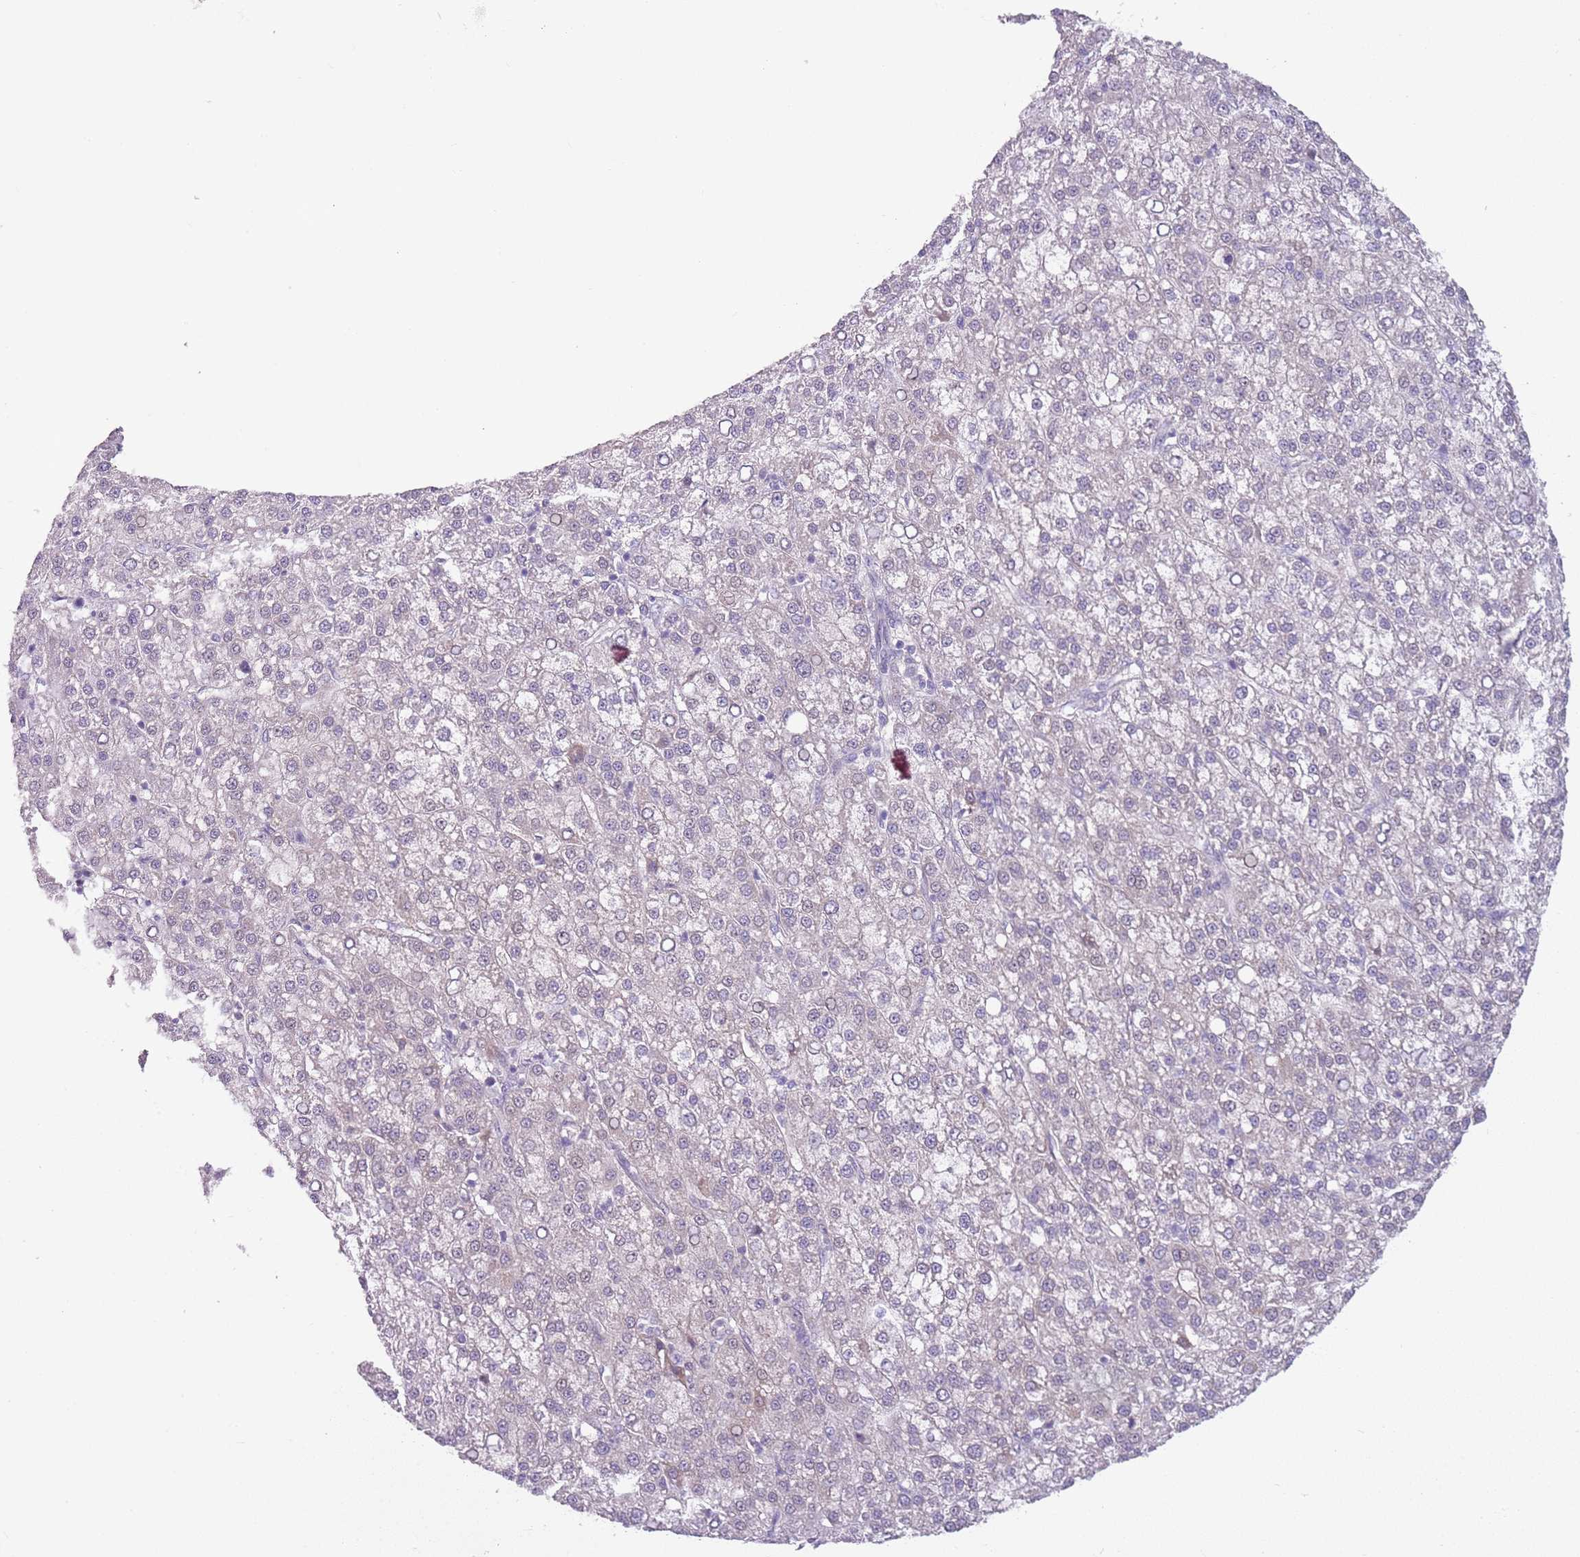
{"staining": {"intensity": "negative", "quantity": "none", "location": "none"}, "tissue": "liver cancer", "cell_type": "Tumor cells", "image_type": "cancer", "snomed": [{"axis": "morphology", "description": "Carcinoma, Hepatocellular, NOS"}, {"axis": "topography", "description": "Liver"}], "caption": "IHC histopathology image of liver cancer stained for a protein (brown), which displays no expression in tumor cells. The staining is performed using DAB brown chromogen with nuclei counter-stained in using hematoxylin.", "gene": "DEFB116", "patient": {"sex": "female", "age": 58}}